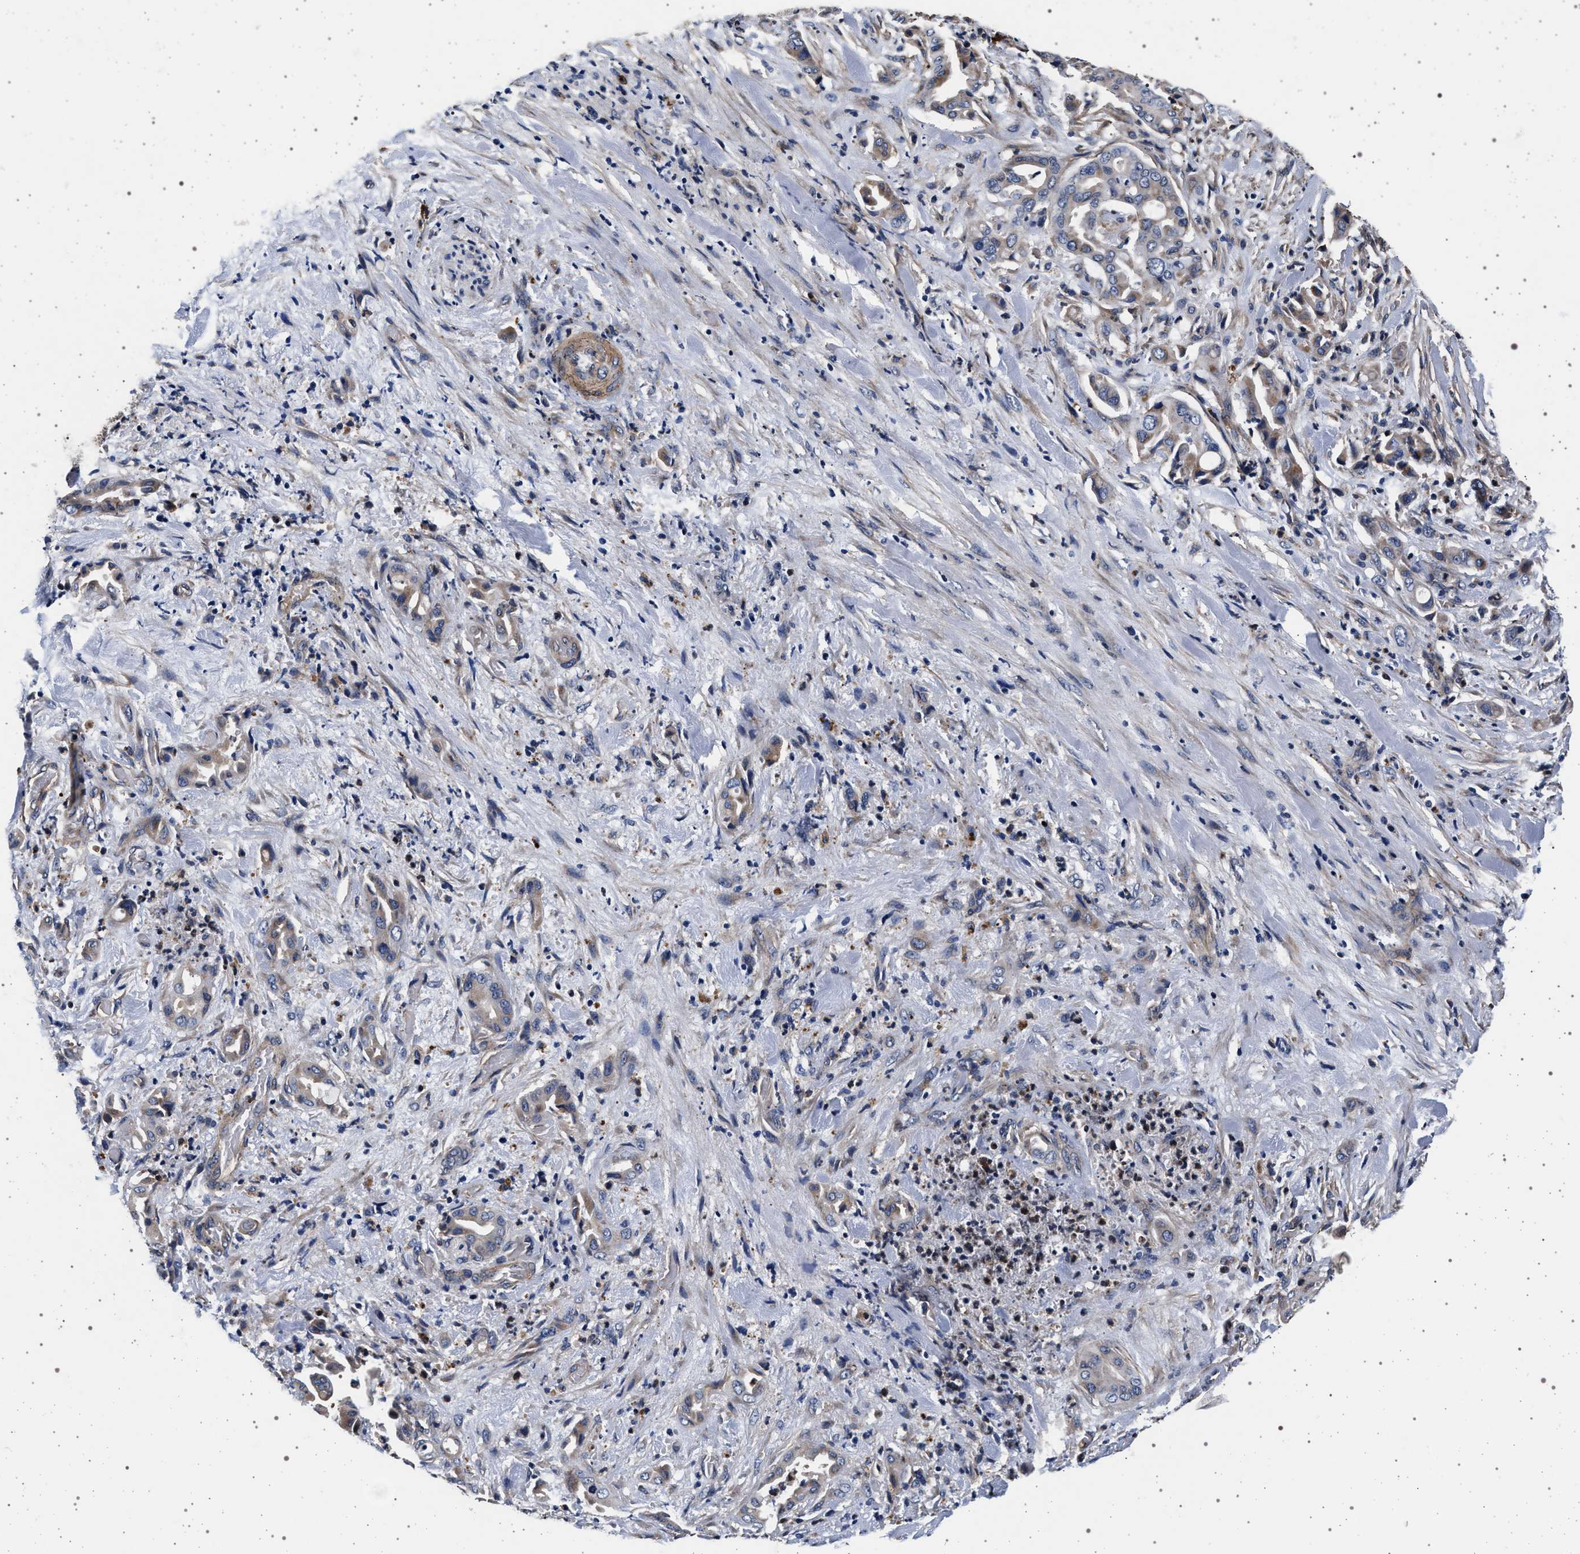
{"staining": {"intensity": "moderate", "quantity": ">75%", "location": "cytoplasmic/membranous"}, "tissue": "liver cancer", "cell_type": "Tumor cells", "image_type": "cancer", "snomed": [{"axis": "morphology", "description": "Cholangiocarcinoma"}, {"axis": "topography", "description": "Liver"}], "caption": "Brown immunohistochemical staining in human liver cholangiocarcinoma exhibits moderate cytoplasmic/membranous staining in about >75% of tumor cells. (Stains: DAB (3,3'-diaminobenzidine) in brown, nuclei in blue, Microscopy: brightfield microscopy at high magnification).", "gene": "KCNK6", "patient": {"sex": "female", "age": 68}}